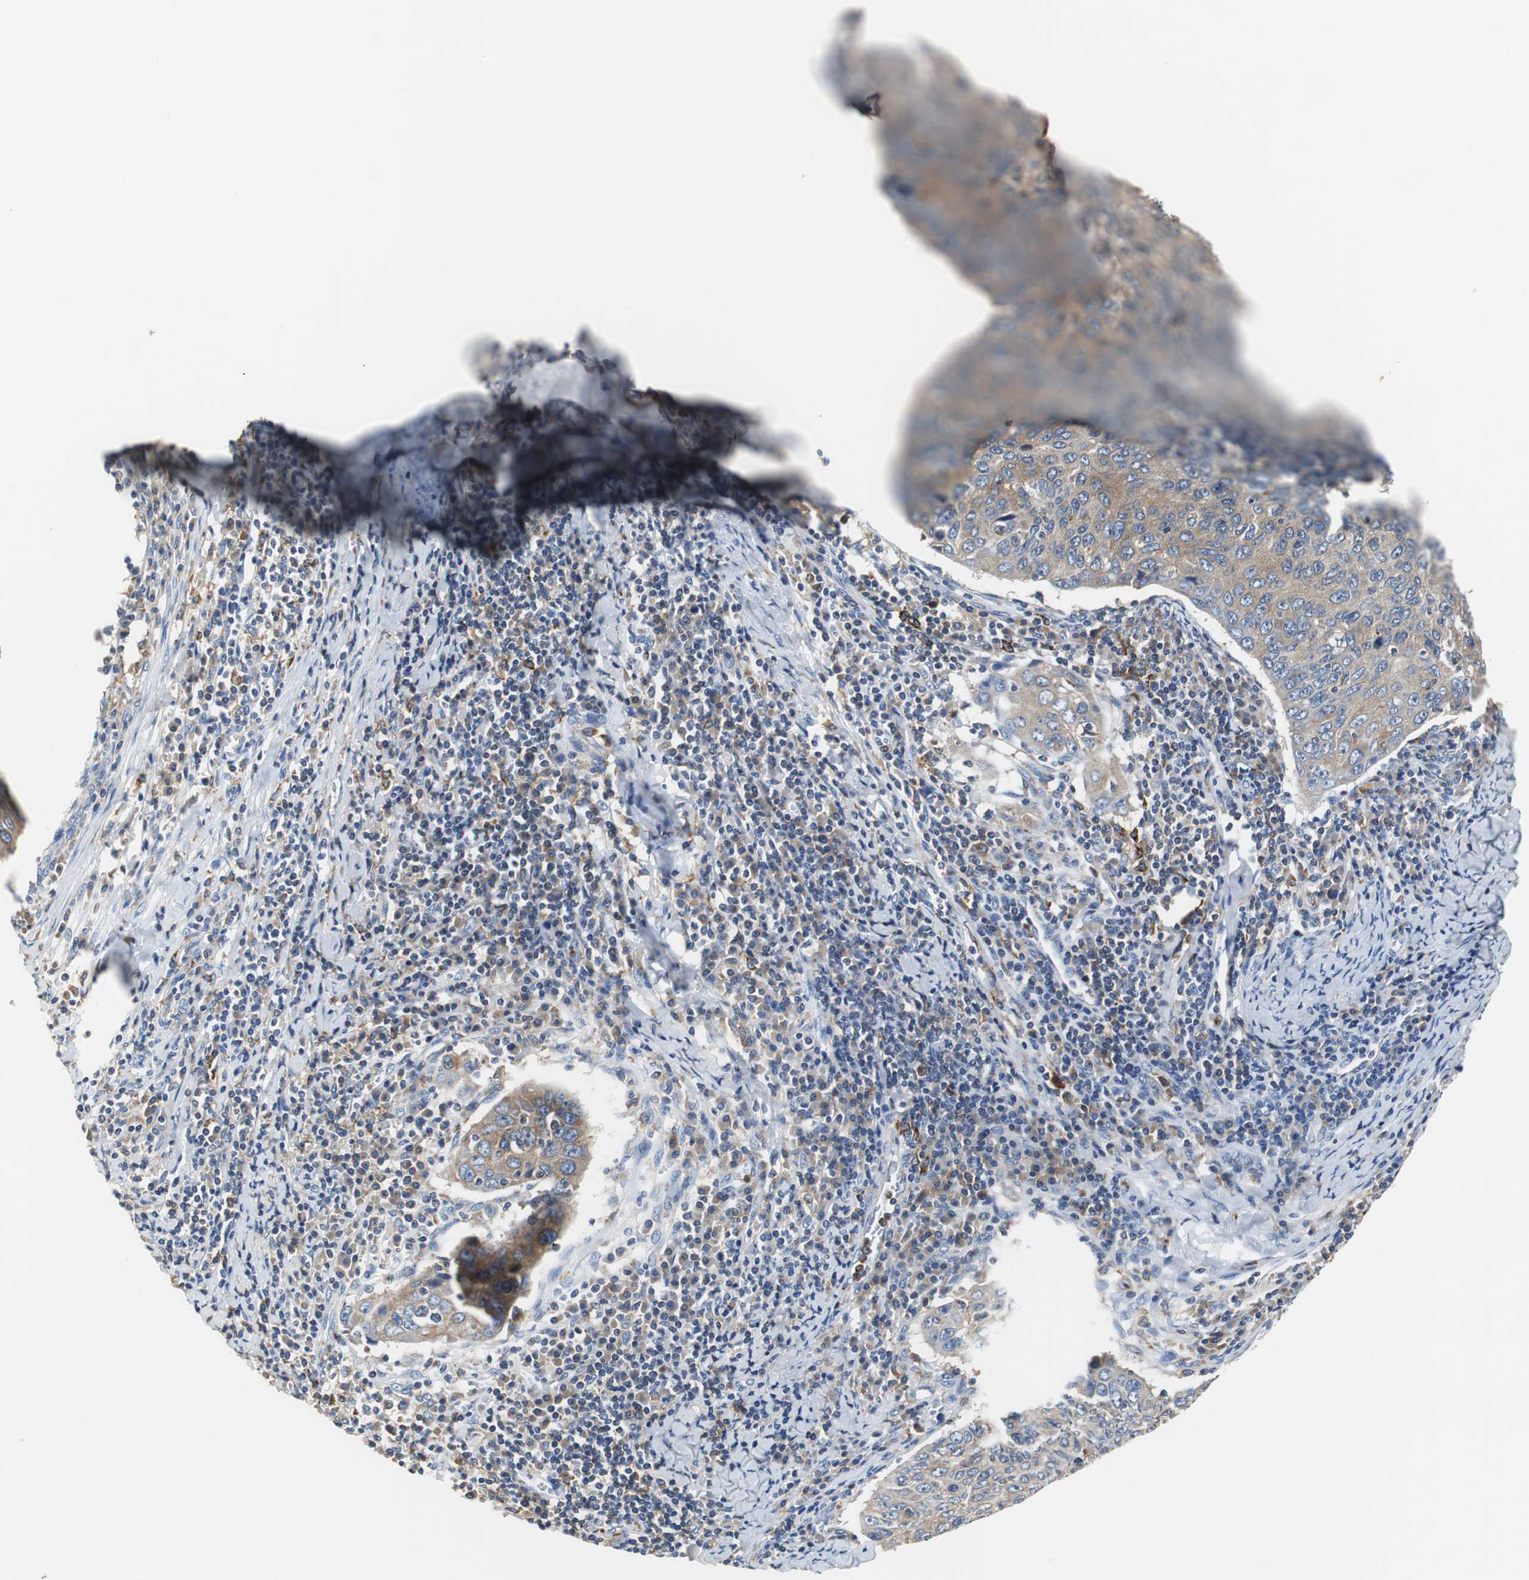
{"staining": {"intensity": "moderate", "quantity": ">75%", "location": "cytoplasmic/membranous"}, "tissue": "cervical cancer", "cell_type": "Tumor cells", "image_type": "cancer", "snomed": [{"axis": "morphology", "description": "Squamous cell carcinoma, NOS"}, {"axis": "topography", "description": "Cervix"}], "caption": "A brown stain highlights moderate cytoplasmic/membranous positivity of a protein in cervical squamous cell carcinoma tumor cells.", "gene": "VAMP8", "patient": {"sex": "female", "age": 53}}